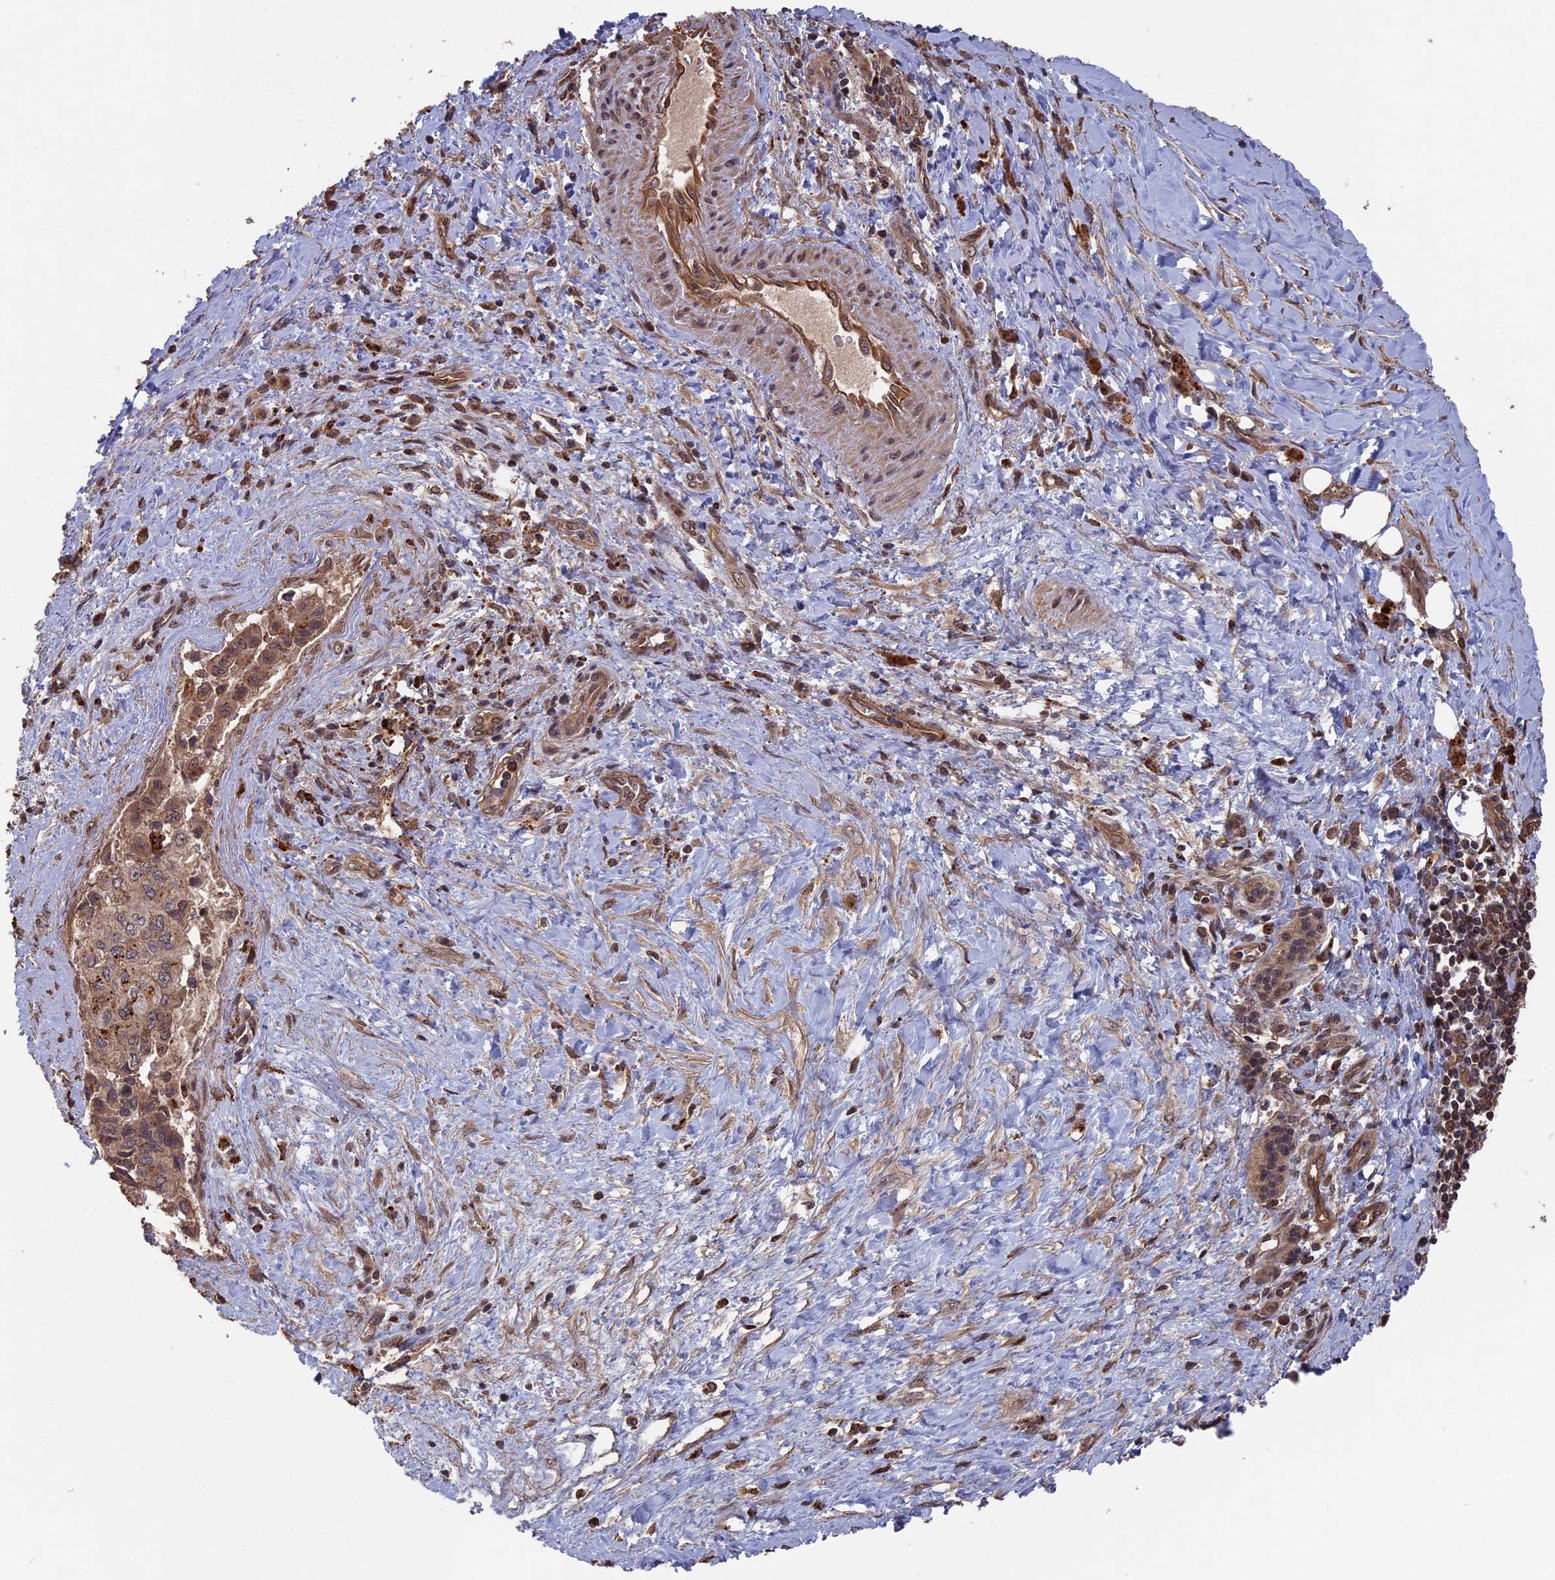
{"staining": {"intensity": "moderate", "quantity": "25%-75%", "location": "cytoplasmic/membranous"}, "tissue": "pancreatic cancer", "cell_type": "Tumor cells", "image_type": "cancer", "snomed": [{"axis": "morphology", "description": "Adenocarcinoma, NOS"}, {"axis": "topography", "description": "Pancreas"}], "caption": "The photomicrograph exhibits immunohistochemical staining of pancreatic cancer. There is moderate cytoplasmic/membranous positivity is seen in about 25%-75% of tumor cells. (Stains: DAB (3,3'-diaminobenzidine) in brown, nuclei in blue, Microscopy: brightfield microscopy at high magnification).", "gene": "TELO2", "patient": {"sex": "male", "age": 51}}